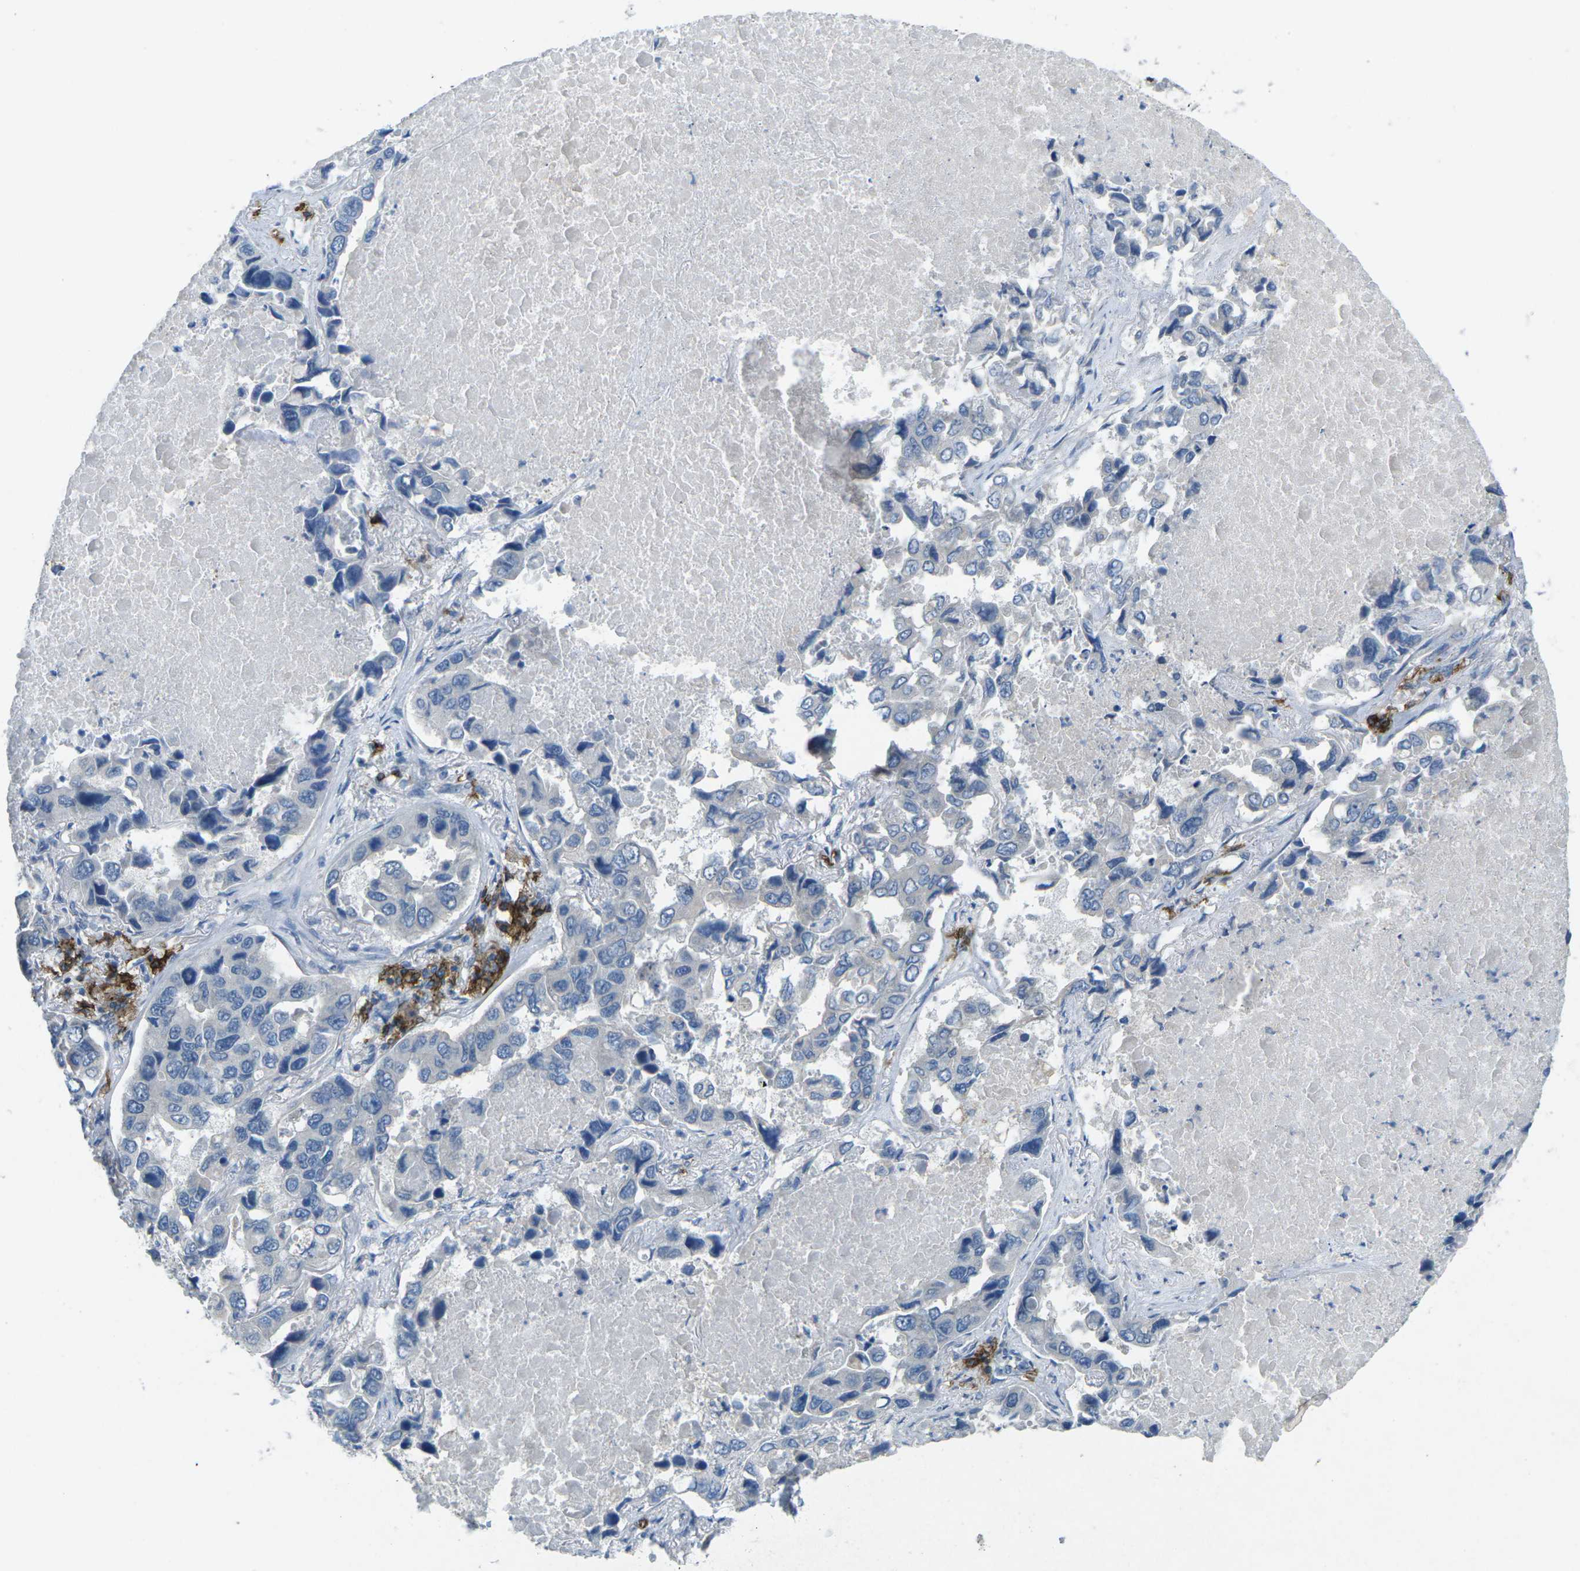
{"staining": {"intensity": "negative", "quantity": "none", "location": "none"}, "tissue": "lung cancer", "cell_type": "Tumor cells", "image_type": "cancer", "snomed": [{"axis": "morphology", "description": "Adenocarcinoma, NOS"}, {"axis": "topography", "description": "Lung"}], "caption": "Lung cancer (adenocarcinoma) stained for a protein using IHC shows no expression tumor cells.", "gene": "CD19", "patient": {"sex": "male", "age": 64}}